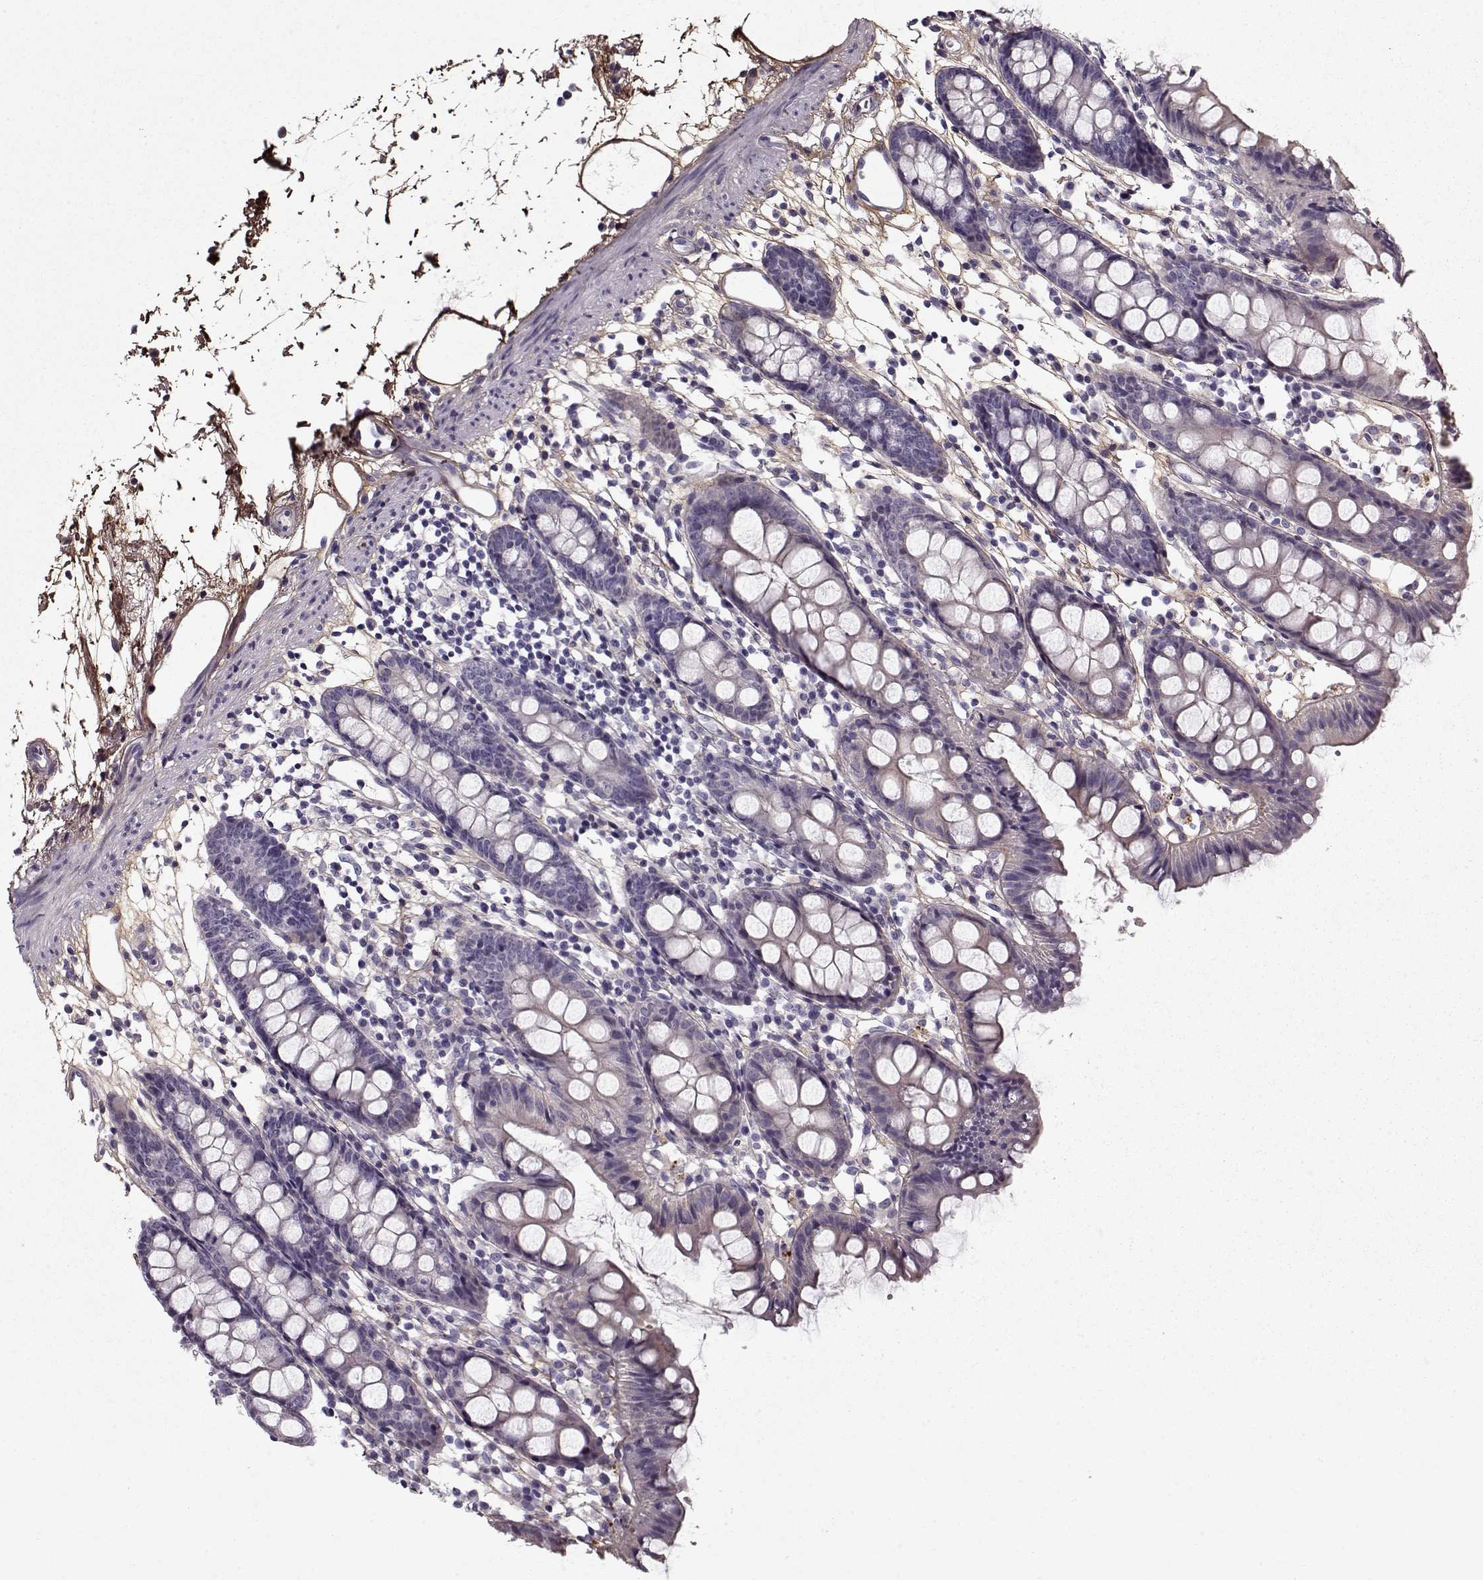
{"staining": {"intensity": "negative", "quantity": "none", "location": "none"}, "tissue": "colon", "cell_type": "Endothelial cells", "image_type": "normal", "snomed": [{"axis": "morphology", "description": "Normal tissue, NOS"}, {"axis": "topography", "description": "Colon"}], "caption": "IHC image of benign colon stained for a protein (brown), which shows no positivity in endothelial cells.", "gene": "LUM", "patient": {"sex": "female", "age": 84}}